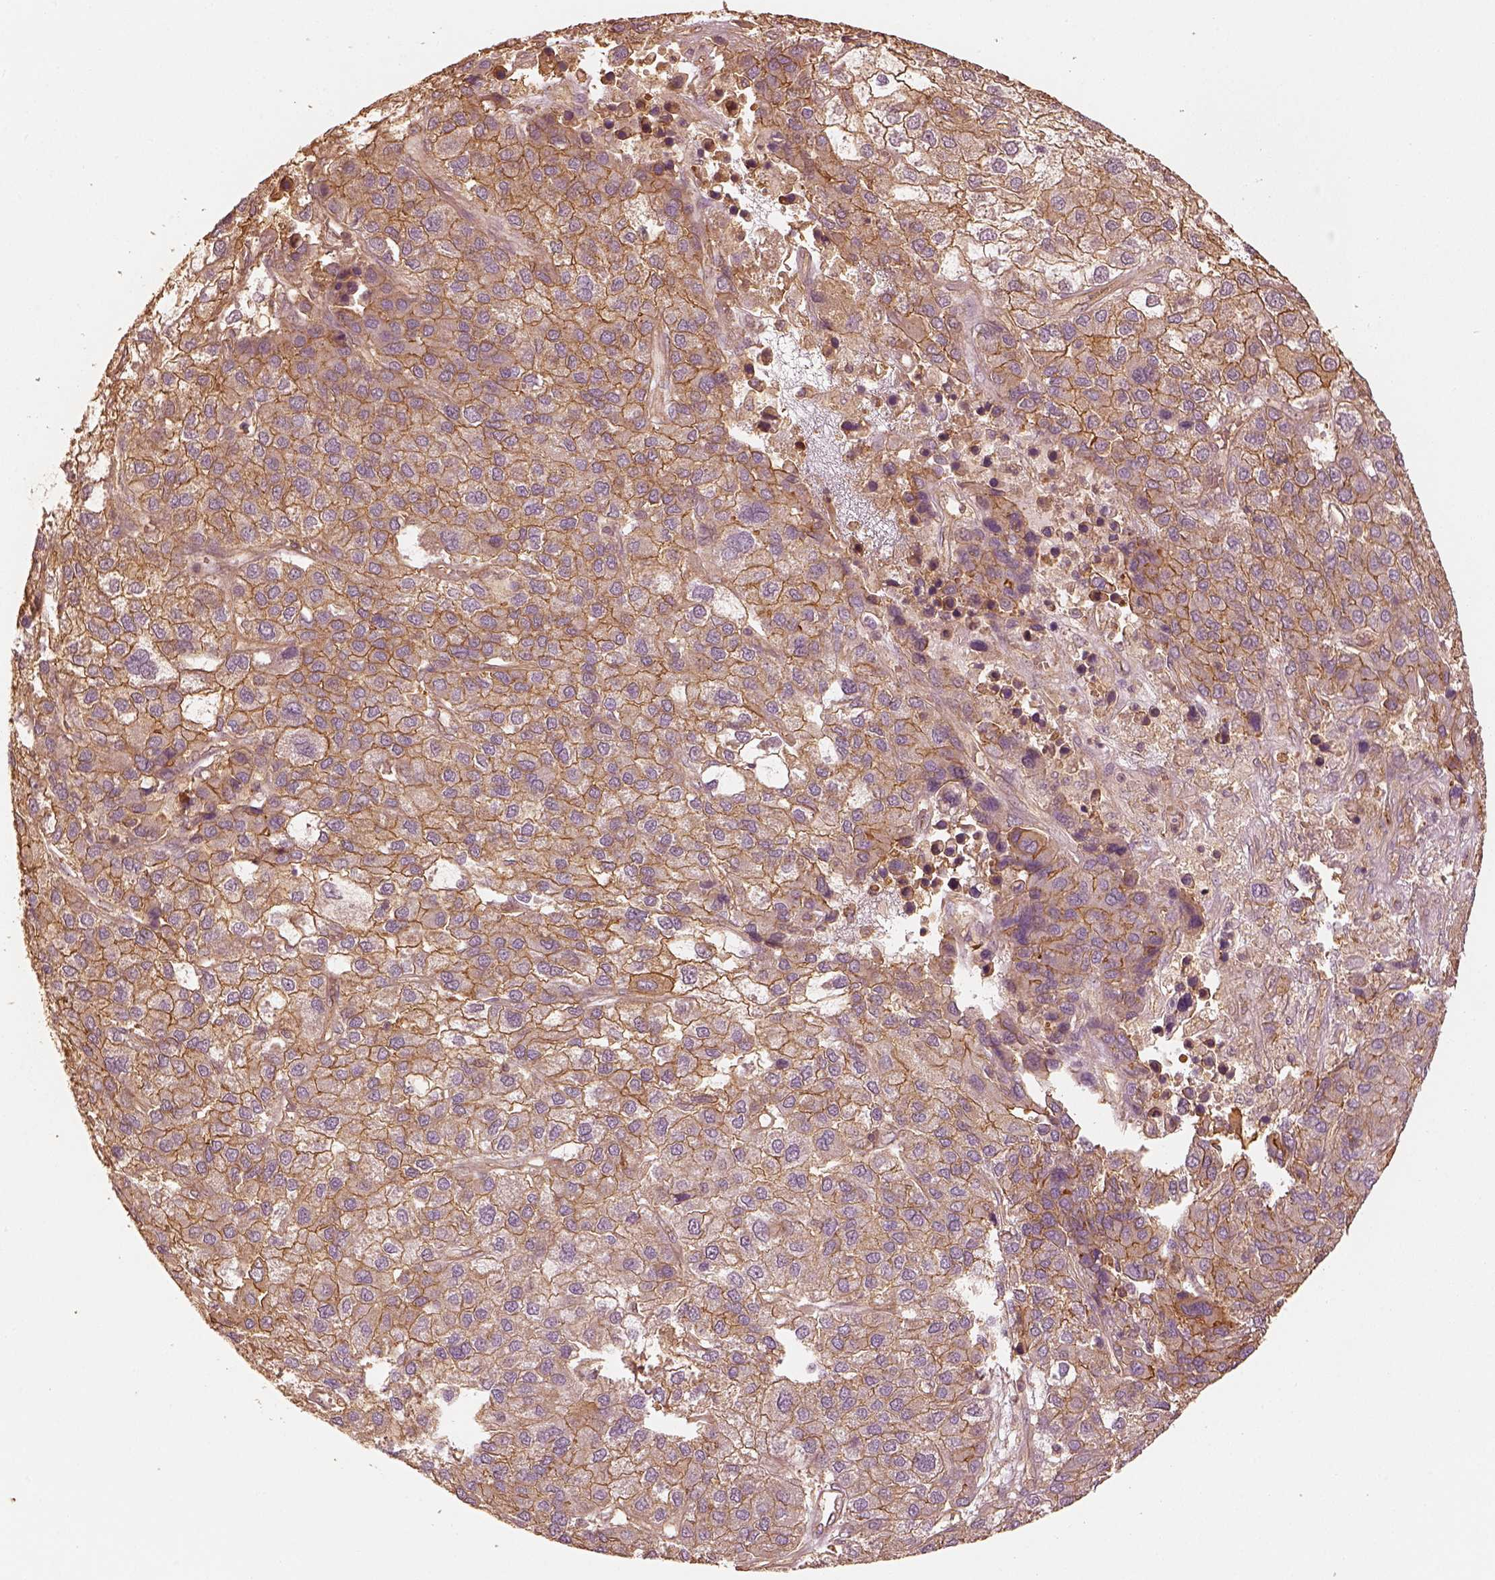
{"staining": {"intensity": "strong", "quantity": "25%-75%", "location": "cytoplasmic/membranous"}, "tissue": "liver cancer", "cell_type": "Tumor cells", "image_type": "cancer", "snomed": [{"axis": "morphology", "description": "Carcinoma, Hepatocellular, NOS"}, {"axis": "topography", "description": "Liver"}], "caption": "Human liver hepatocellular carcinoma stained with a protein marker displays strong staining in tumor cells.", "gene": "WDR7", "patient": {"sex": "female", "age": 41}}